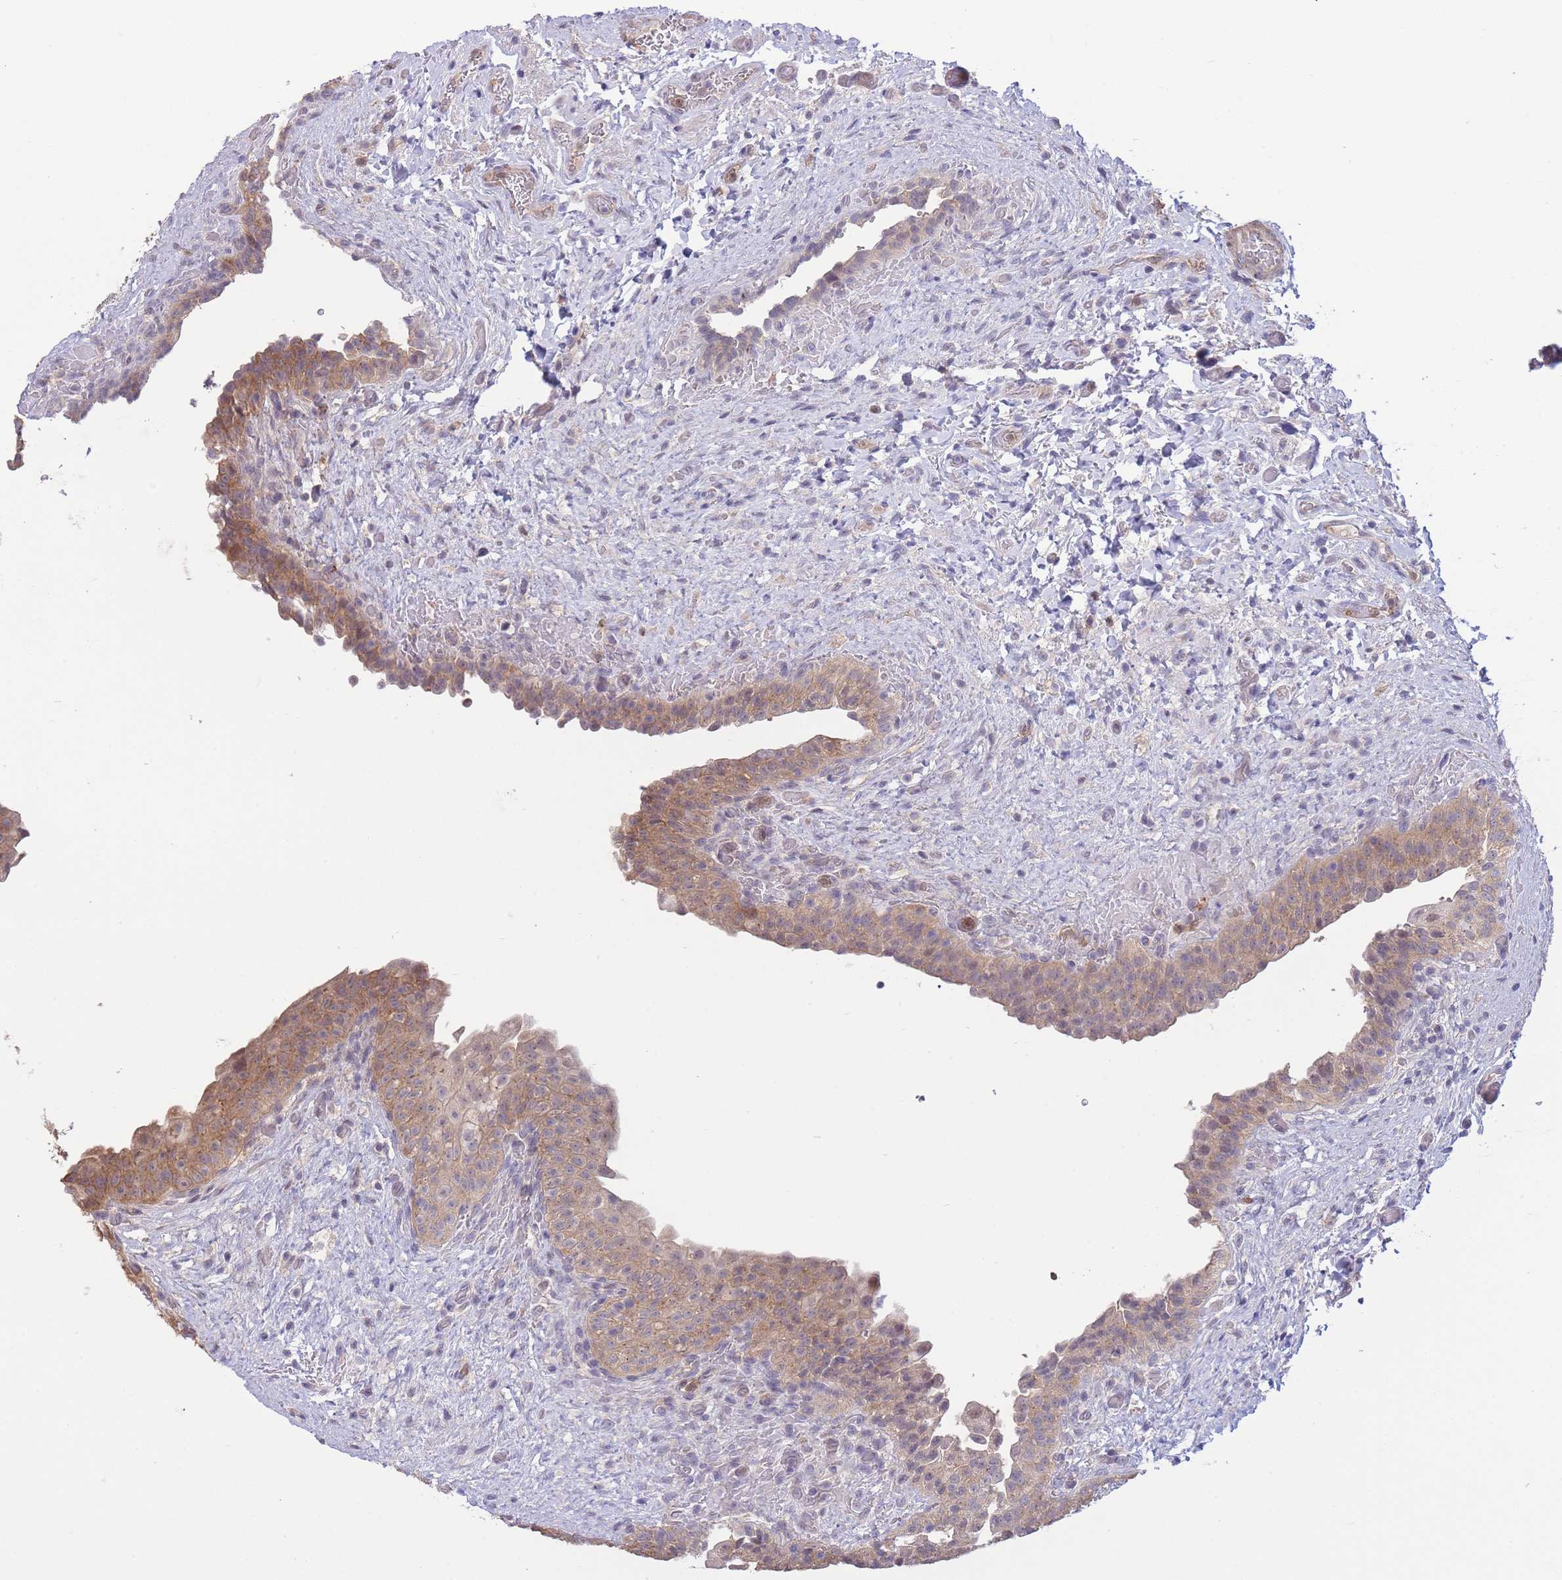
{"staining": {"intensity": "moderate", "quantity": ">75%", "location": "cytoplasmic/membranous"}, "tissue": "urinary bladder", "cell_type": "Urothelial cells", "image_type": "normal", "snomed": [{"axis": "morphology", "description": "Normal tissue, NOS"}, {"axis": "topography", "description": "Urinary bladder"}], "caption": "Immunohistochemical staining of normal urinary bladder displays medium levels of moderate cytoplasmic/membranous staining in about >75% of urothelial cells. Using DAB (3,3'-diaminobenzidine) (brown) and hematoxylin (blue) stains, captured at high magnification using brightfield microscopy.", "gene": "ZNF304", "patient": {"sex": "male", "age": 69}}